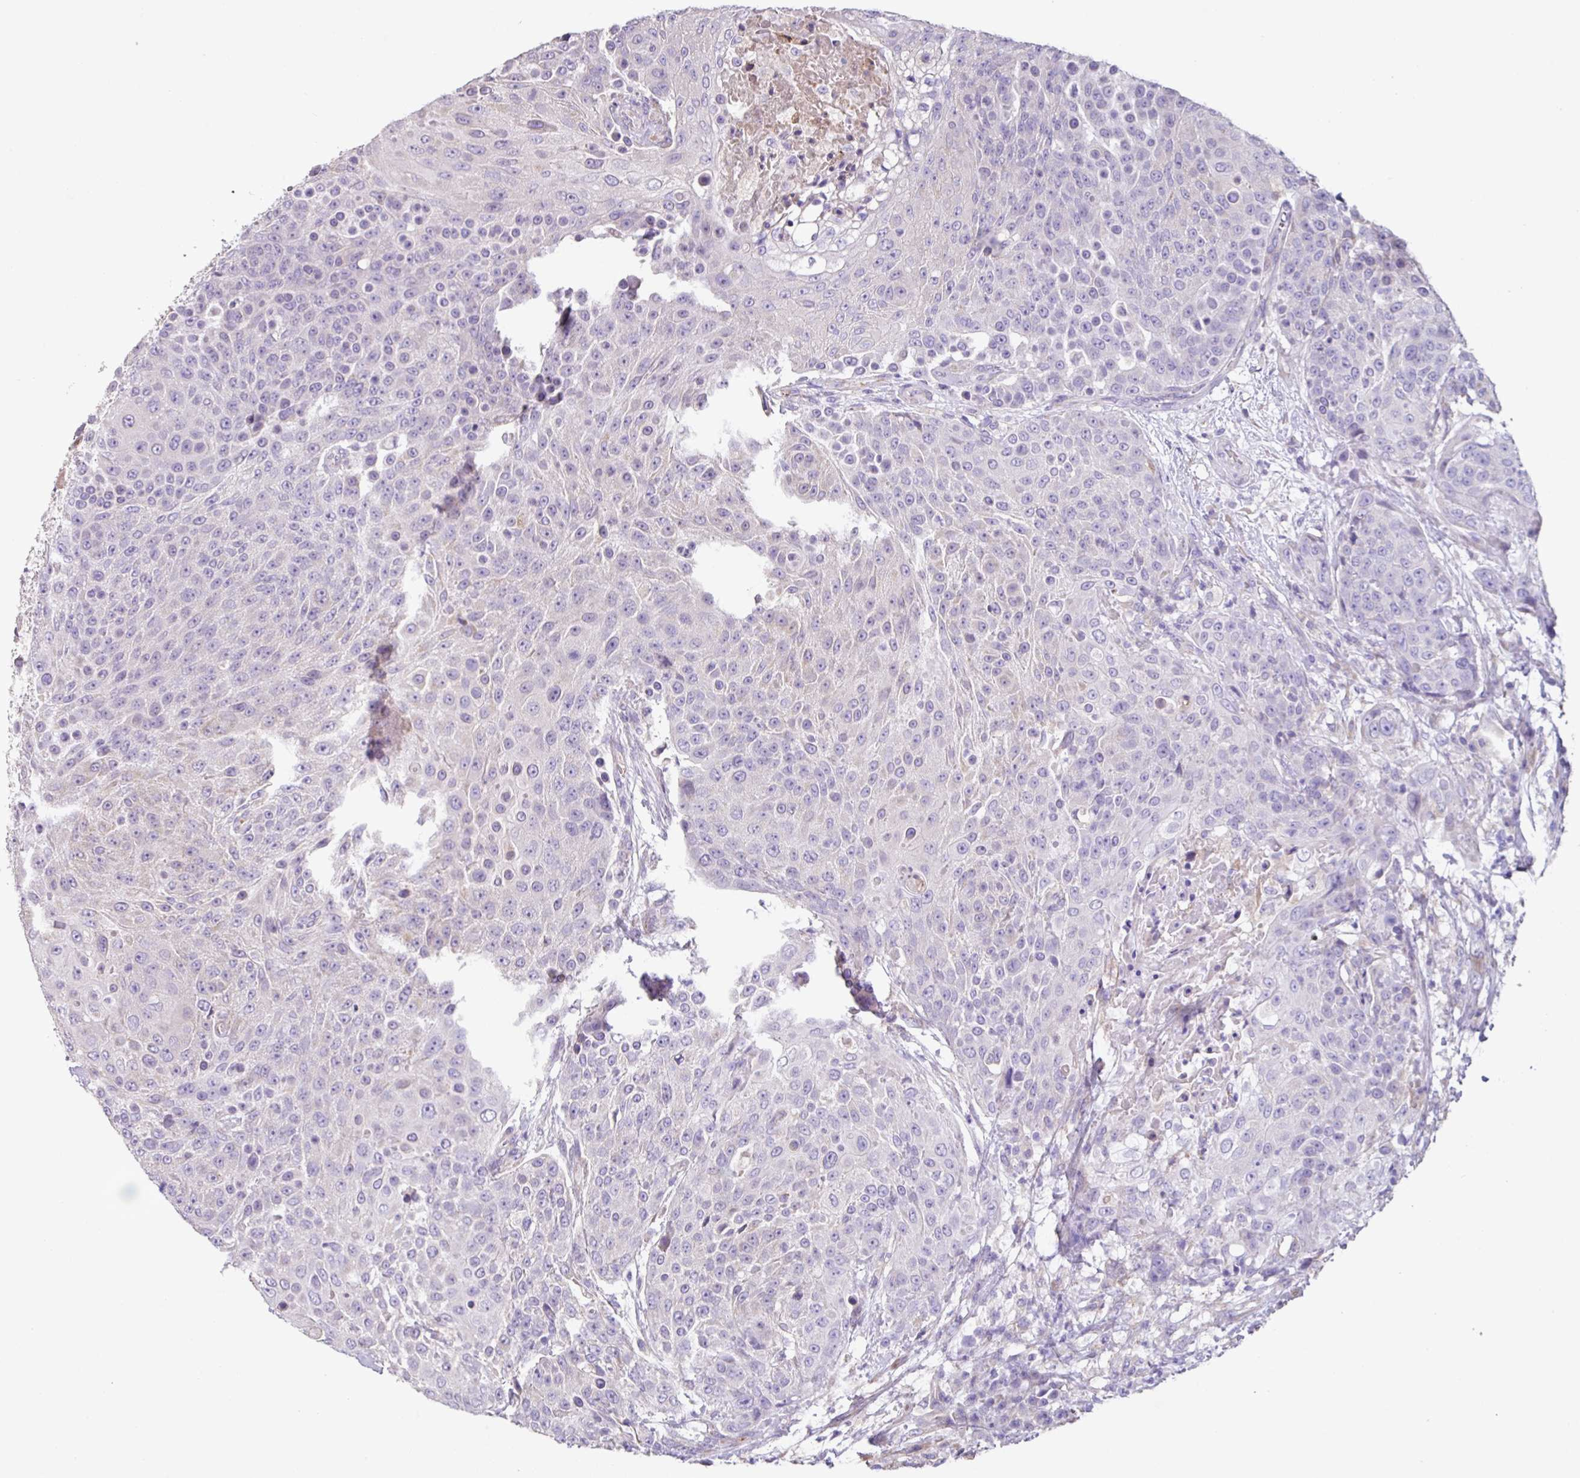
{"staining": {"intensity": "negative", "quantity": "none", "location": "none"}, "tissue": "urothelial cancer", "cell_type": "Tumor cells", "image_type": "cancer", "snomed": [{"axis": "morphology", "description": "Urothelial carcinoma, High grade"}, {"axis": "topography", "description": "Urinary bladder"}], "caption": "Protein analysis of high-grade urothelial carcinoma displays no significant staining in tumor cells.", "gene": "ZG16", "patient": {"sex": "female", "age": 63}}